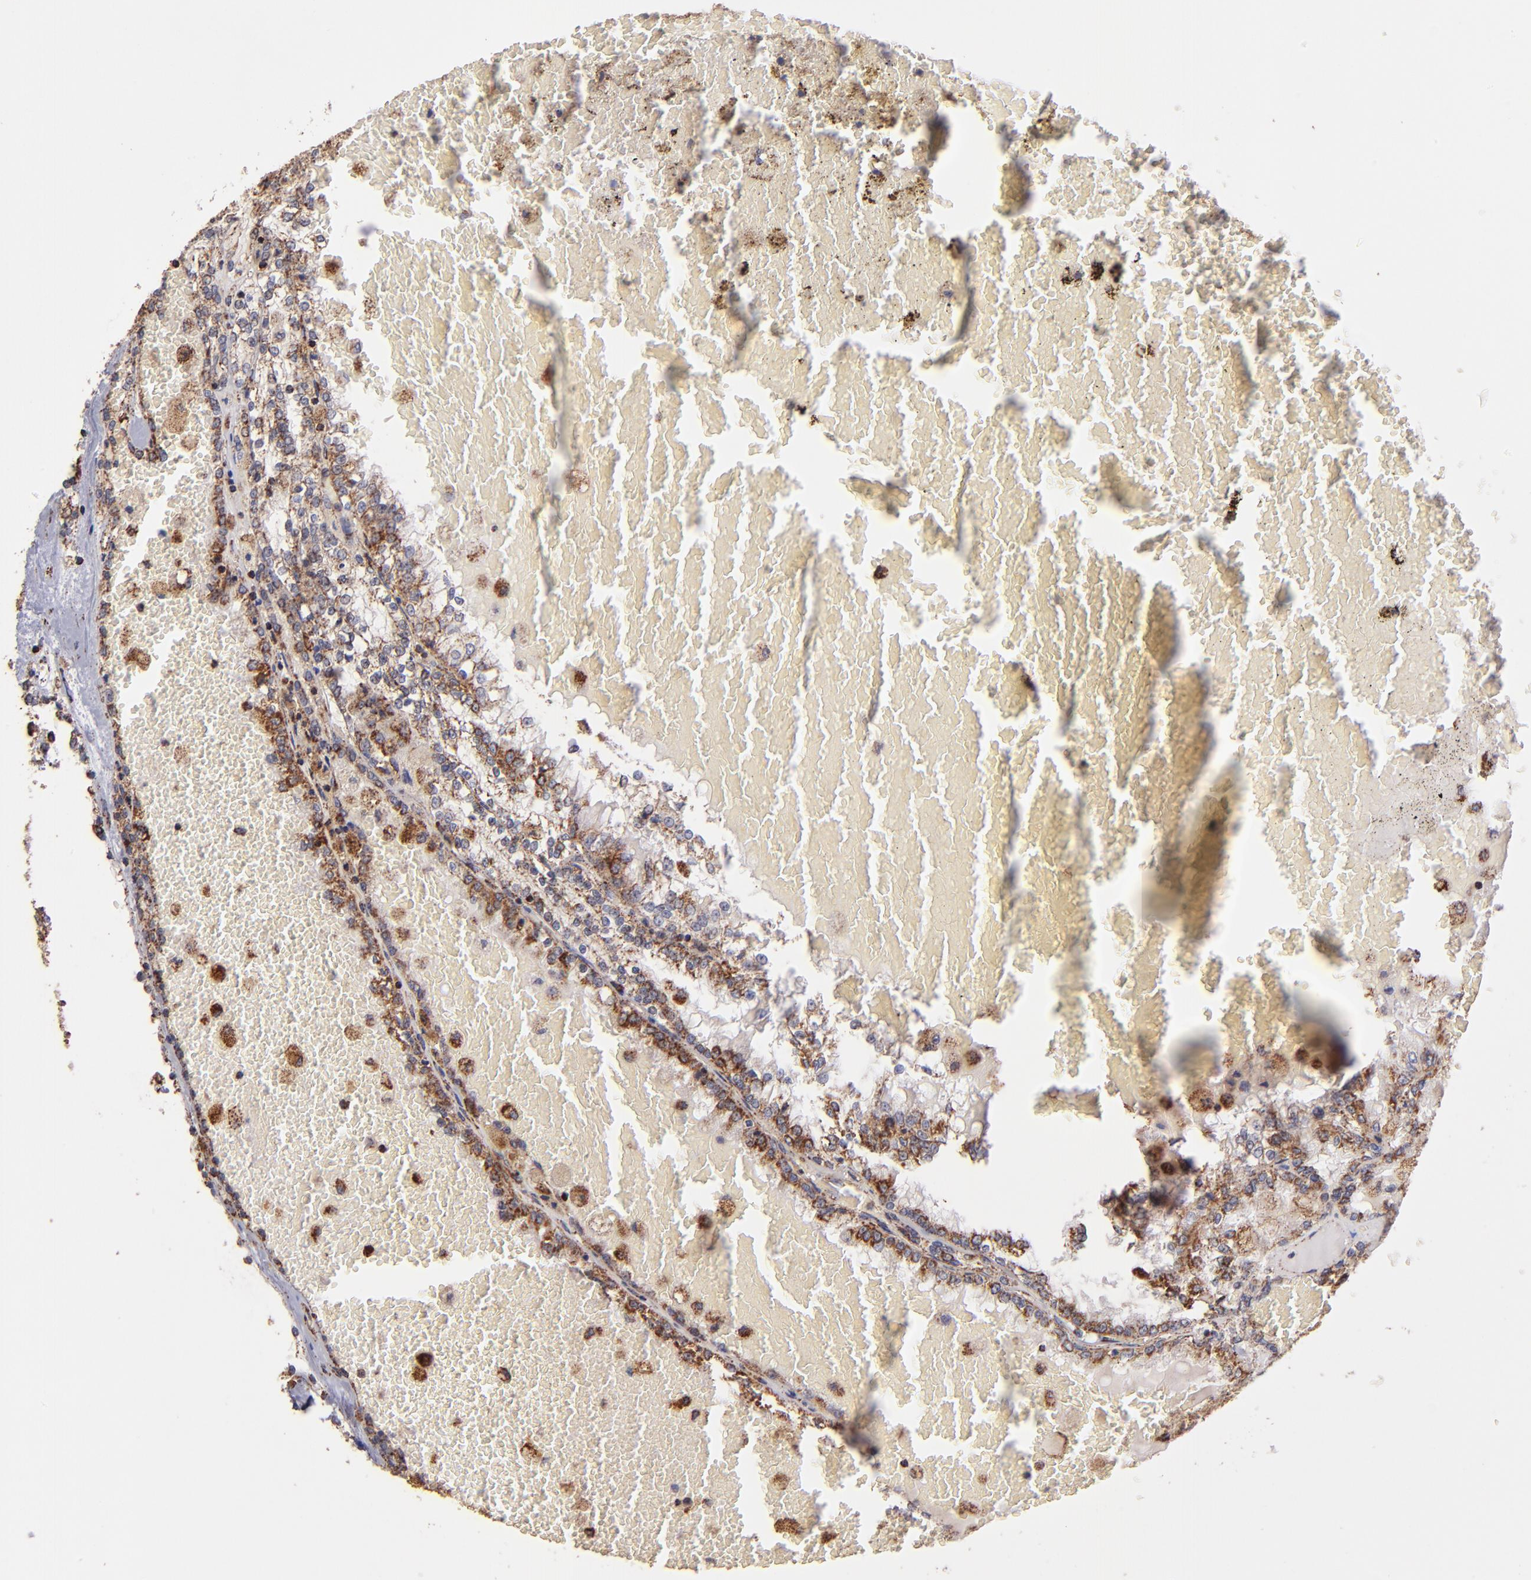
{"staining": {"intensity": "strong", "quantity": ">75%", "location": "cytoplasmic/membranous"}, "tissue": "renal cancer", "cell_type": "Tumor cells", "image_type": "cancer", "snomed": [{"axis": "morphology", "description": "Adenocarcinoma, NOS"}, {"axis": "topography", "description": "Kidney"}], "caption": "Adenocarcinoma (renal) stained with a brown dye shows strong cytoplasmic/membranous positive positivity in about >75% of tumor cells.", "gene": "DLST", "patient": {"sex": "female", "age": 56}}